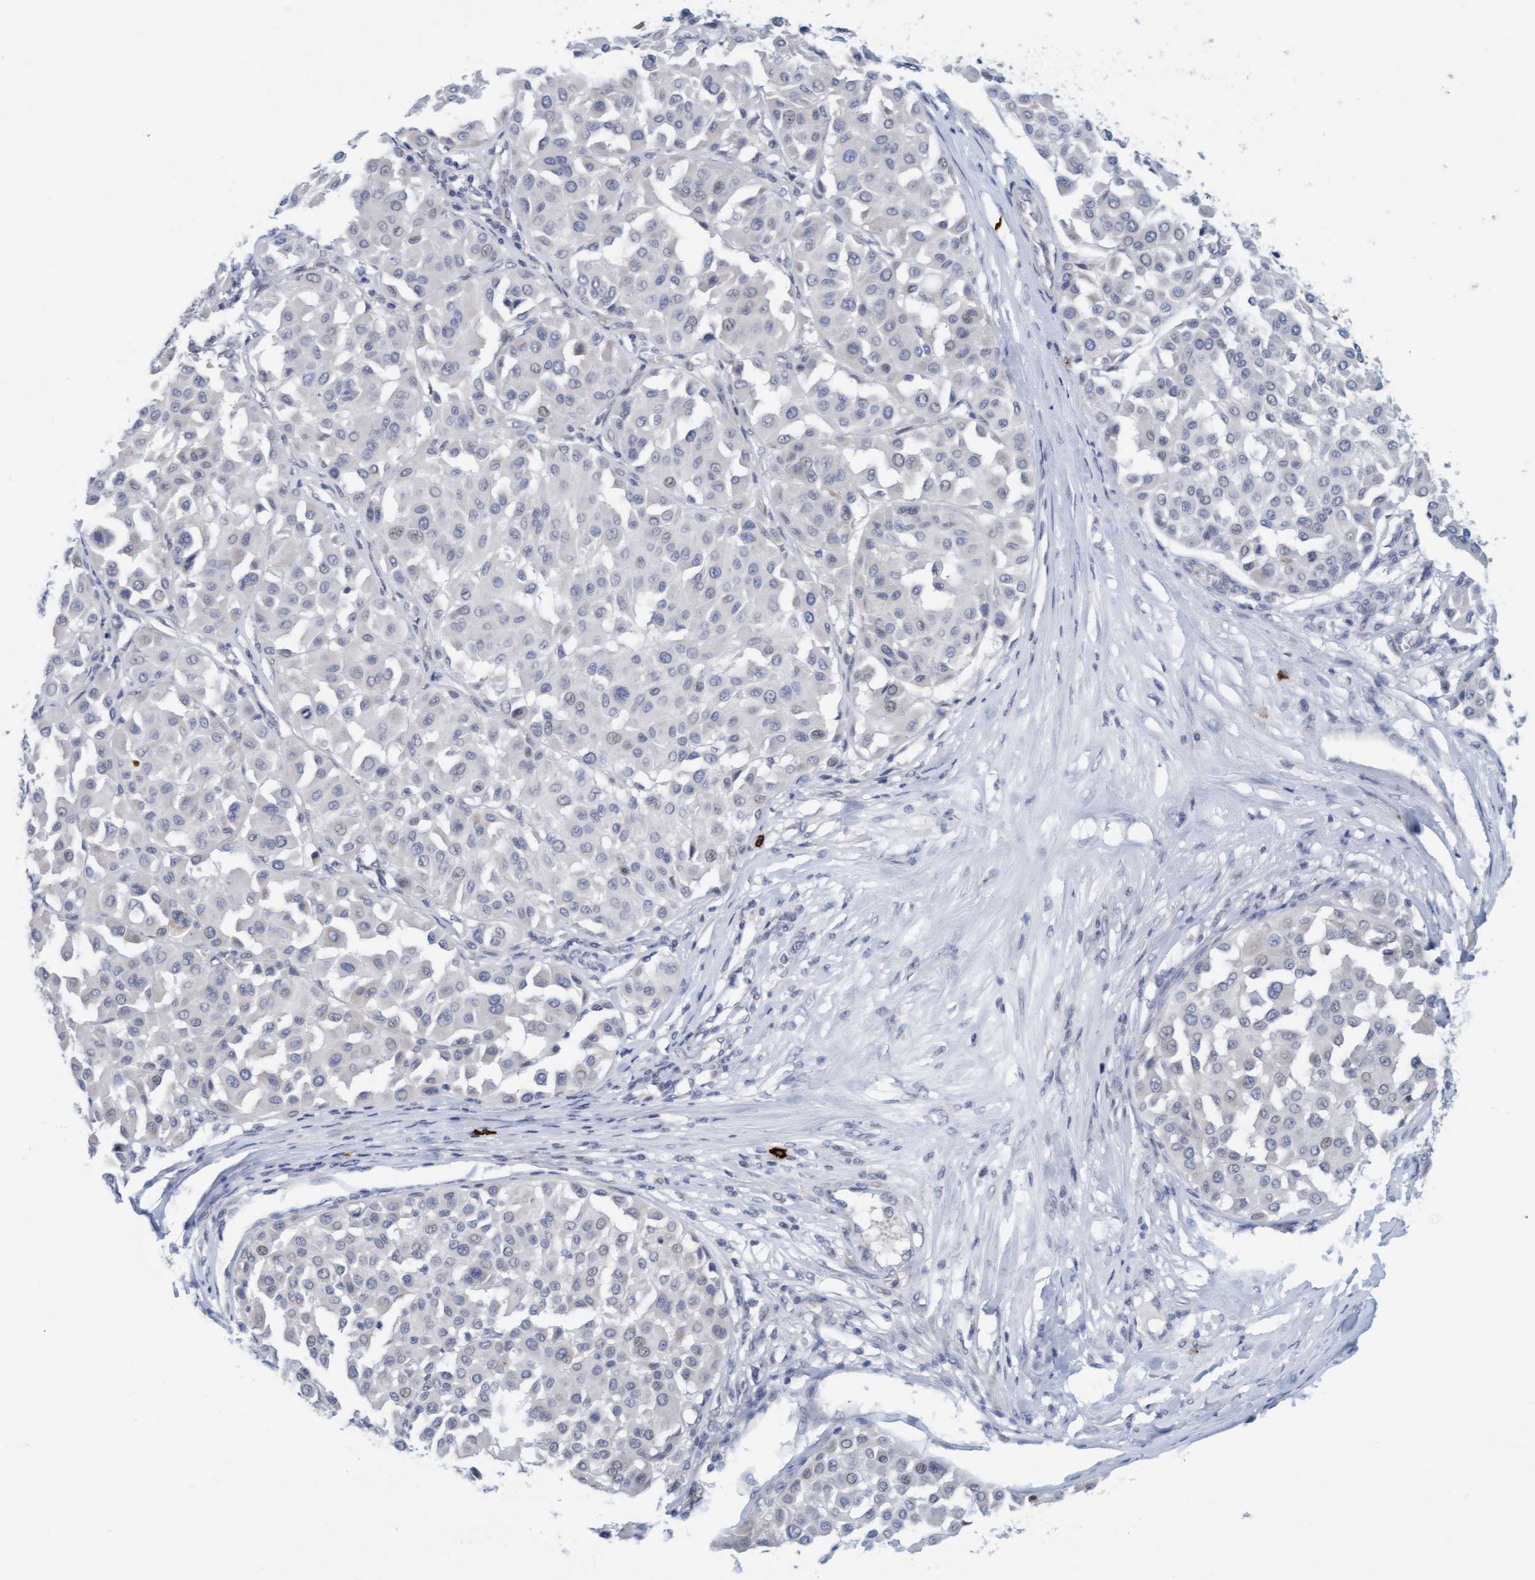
{"staining": {"intensity": "negative", "quantity": "none", "location": "none"}, "tissue": "melanoma", "cell_type": "Tumor cells", "image_type": "cancer", "snomed": [{"axis": "morphology", "description": "Malignant melanoma, Metastatic site"}, {"axis": "topography", "description": "Soft tissue"}], "caption": "The immunohistochemistry histopathology image has no significant staining in tumor cells of melanoma tissue. The staining was performed using DAB (3,3'-diaminobenzidine) to visualize the protein expression in brown, while the nuclei were stained in blue with hematoxylin (Magnification: 20x).", "gene": "CPA3", "patient": {"sex": "male", "age": 41}}